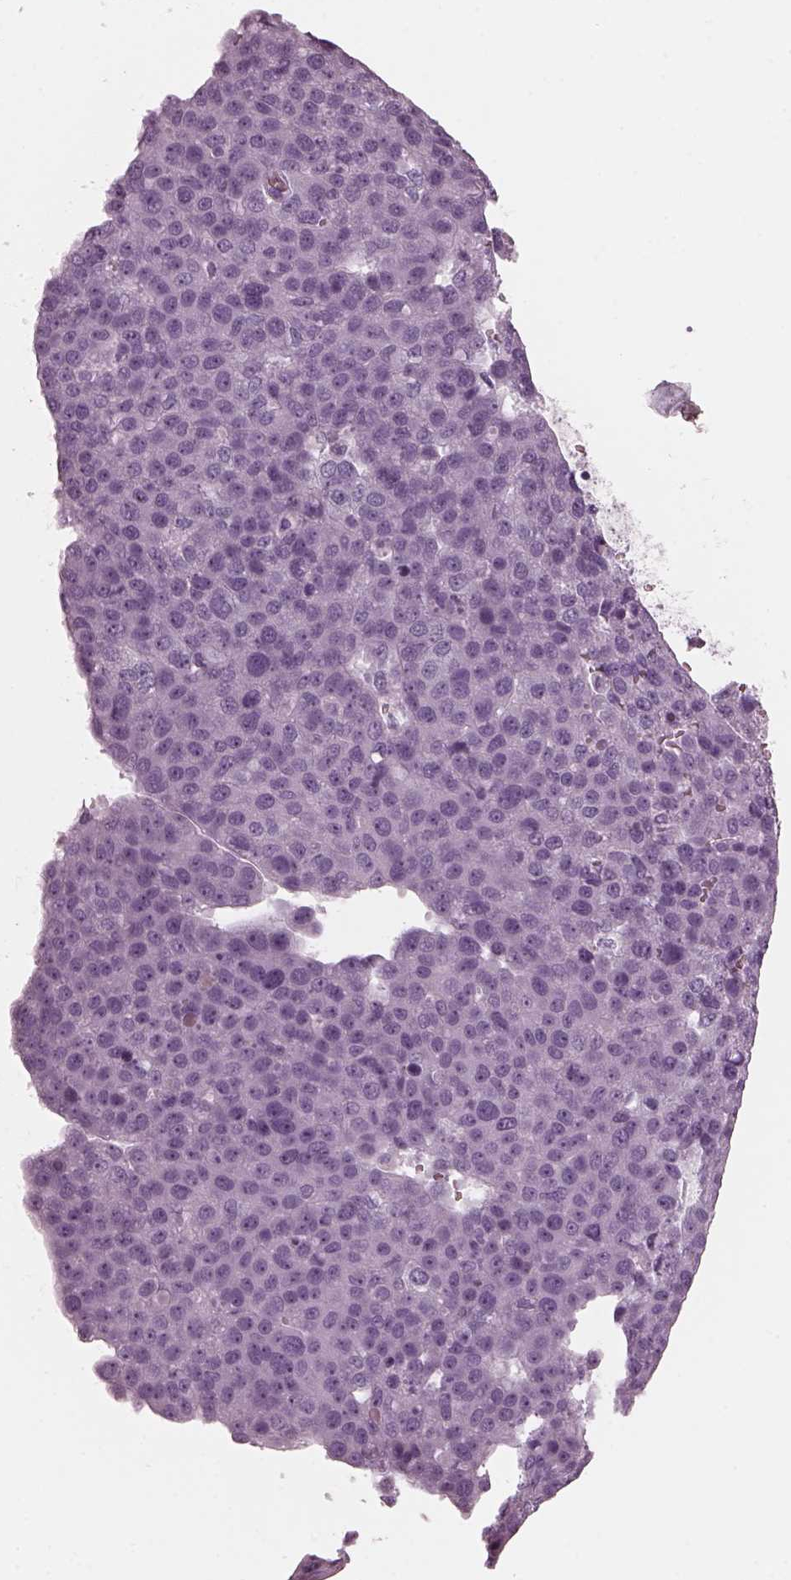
{"staining": {"intensity": "negative", "quantity": "none", "location": "none"}, "tissue": "pancreatic cancer", "cell_type": "Tumor cells", "image_type": "cancer", "snomed": [{"axis": "morphology", "description": "Adenocarcinoma, NOS"}, {"axis": "topography", "description": "Pancreas"}], "caption": "Human adenocarcinoma (pancreatic) stained for a protein using immunohistochemistry shows no positivity in tumor cells.", "gene": "RCVRN", "patient": {"sex": "female", "age": 61}}